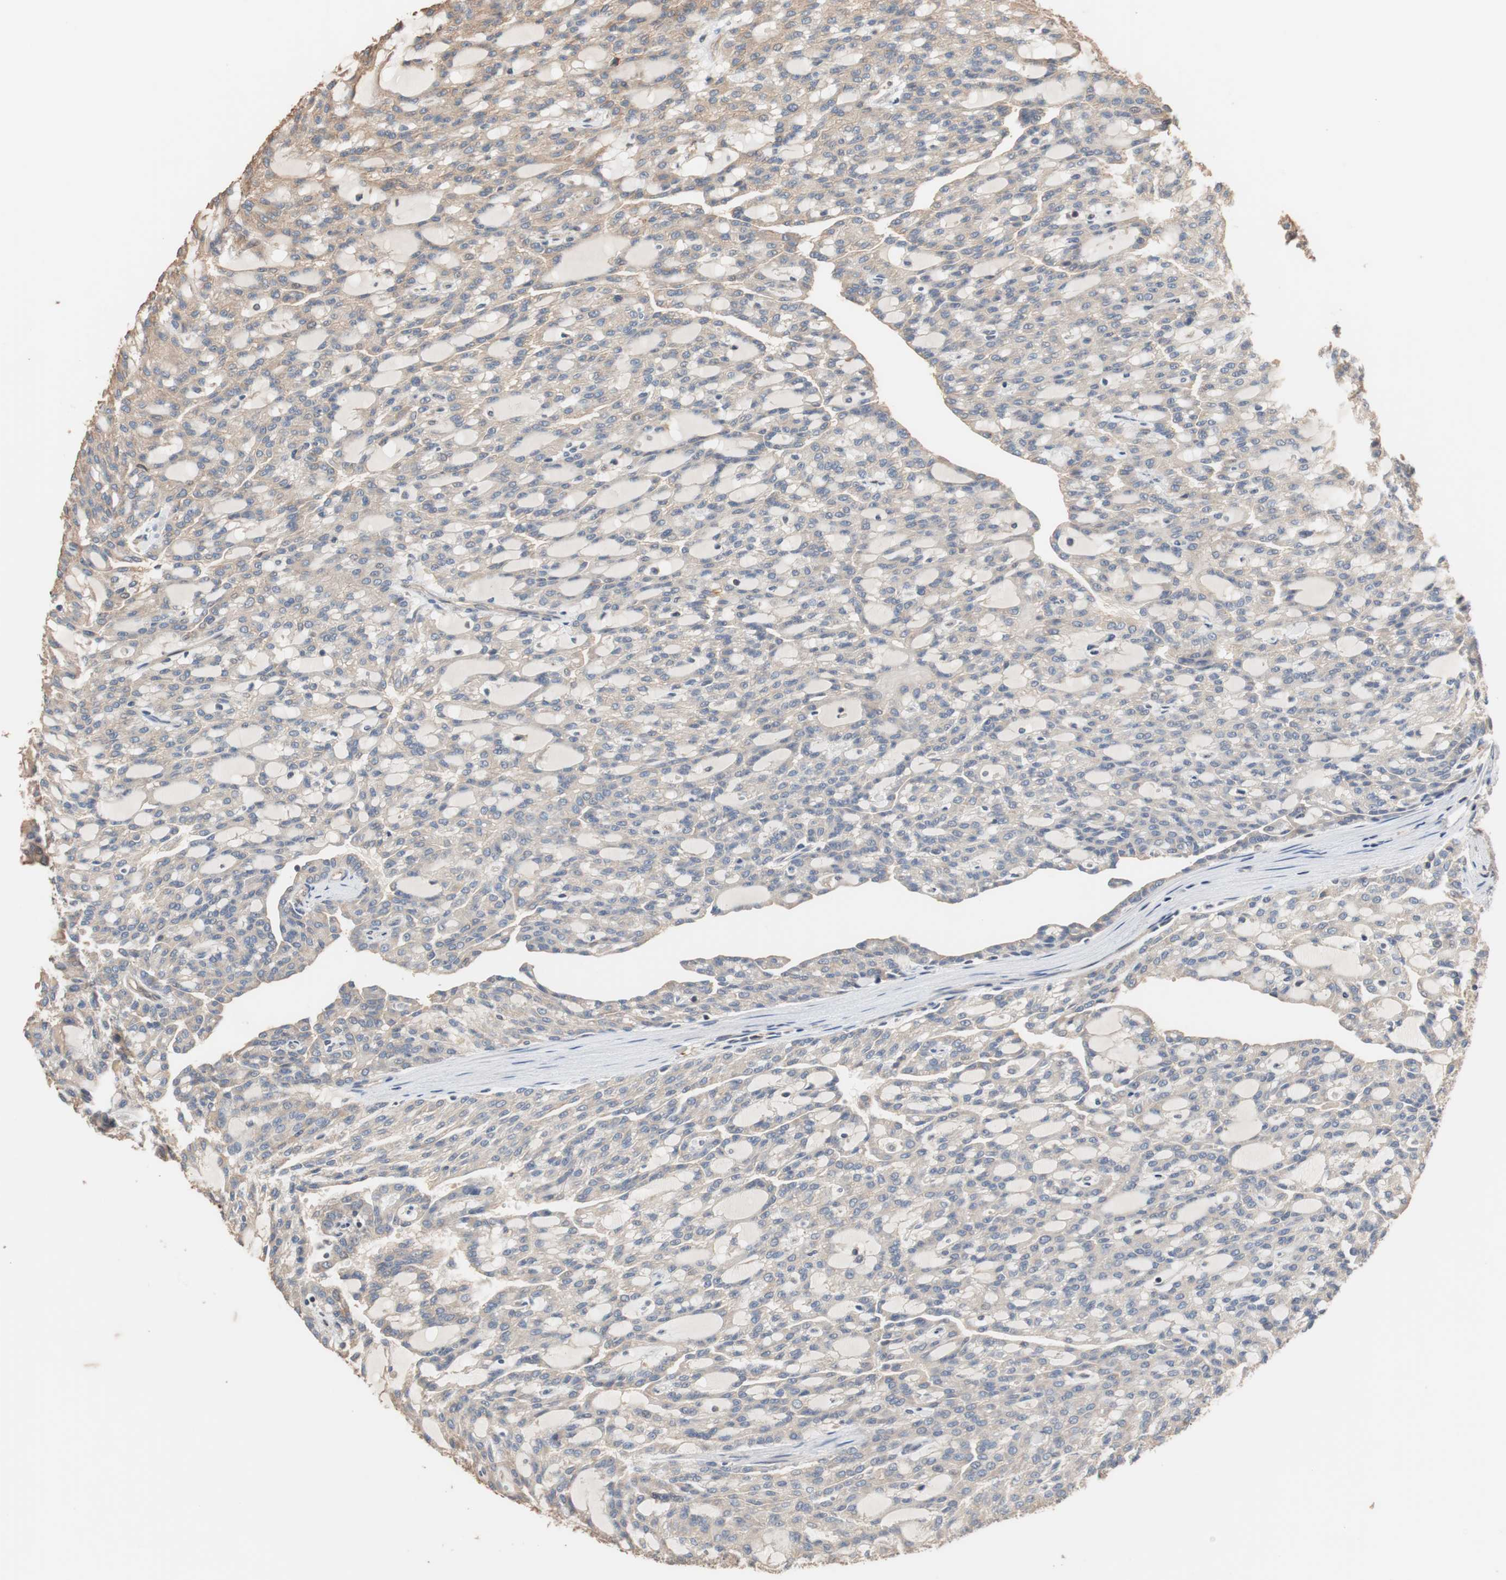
{"staining": {"intensity": "moderate", "quantity": ">75%", "location": "cytoplasmic/membranous"}, "tissue": "renal cancer", "cell_type": "Tumor cells", "image_type": "cancer", "snomed": [{"axis": "morphology", "description": "Adenocarcinoma, NOS"}, {"axis": "topography", "description": "Kidney"}], "caption": "Tumor cells demonstrate medium levels of moderate cytoplasmic/membranous expression in approximately >75% of cells in human renal adenocarcinoma.", "gene": "TUBB", "patient": {"sex": "male", "age": 63}}